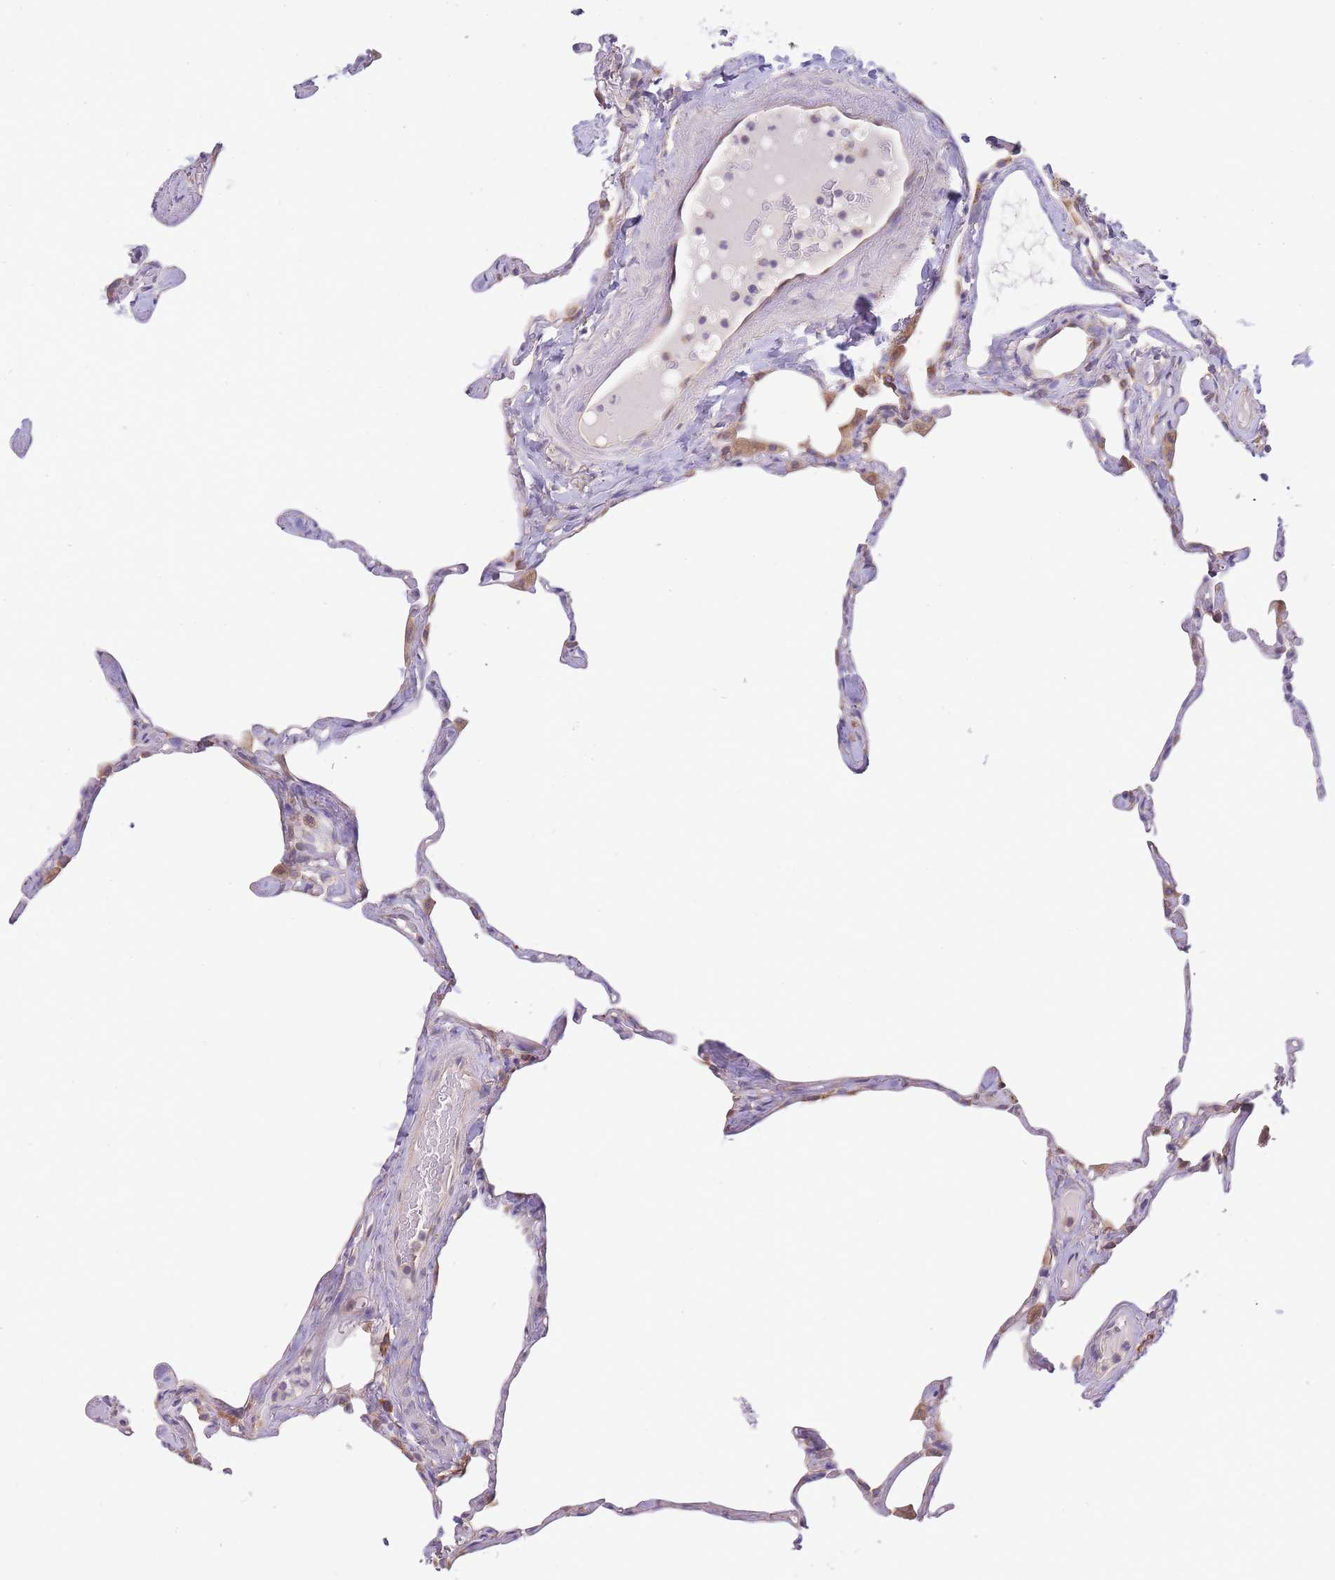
{"staining": {"intensity": "negative", "quantity": "none", "location": "none"}, "tissue": "lung", "cell_type": "Alveolar cells", "image_type": "normal", "snomed": [{"axis": "morphology", "description": "Normal tissue, NOS"}, {"axis": "topography", "description": "Lung"}], "caption": "Immunohistochemistry image of unremarkable lung: human lung stained with DAB (3,3'-diaminobenzidine) displays no significant protein staining in alveolar cells. (DAB (3,3'-diaminobenzidine) immunohistochemistry (IHC), high magnification).", "gene": "BEX1", "patient": {"sex": "male", "age": 65}}